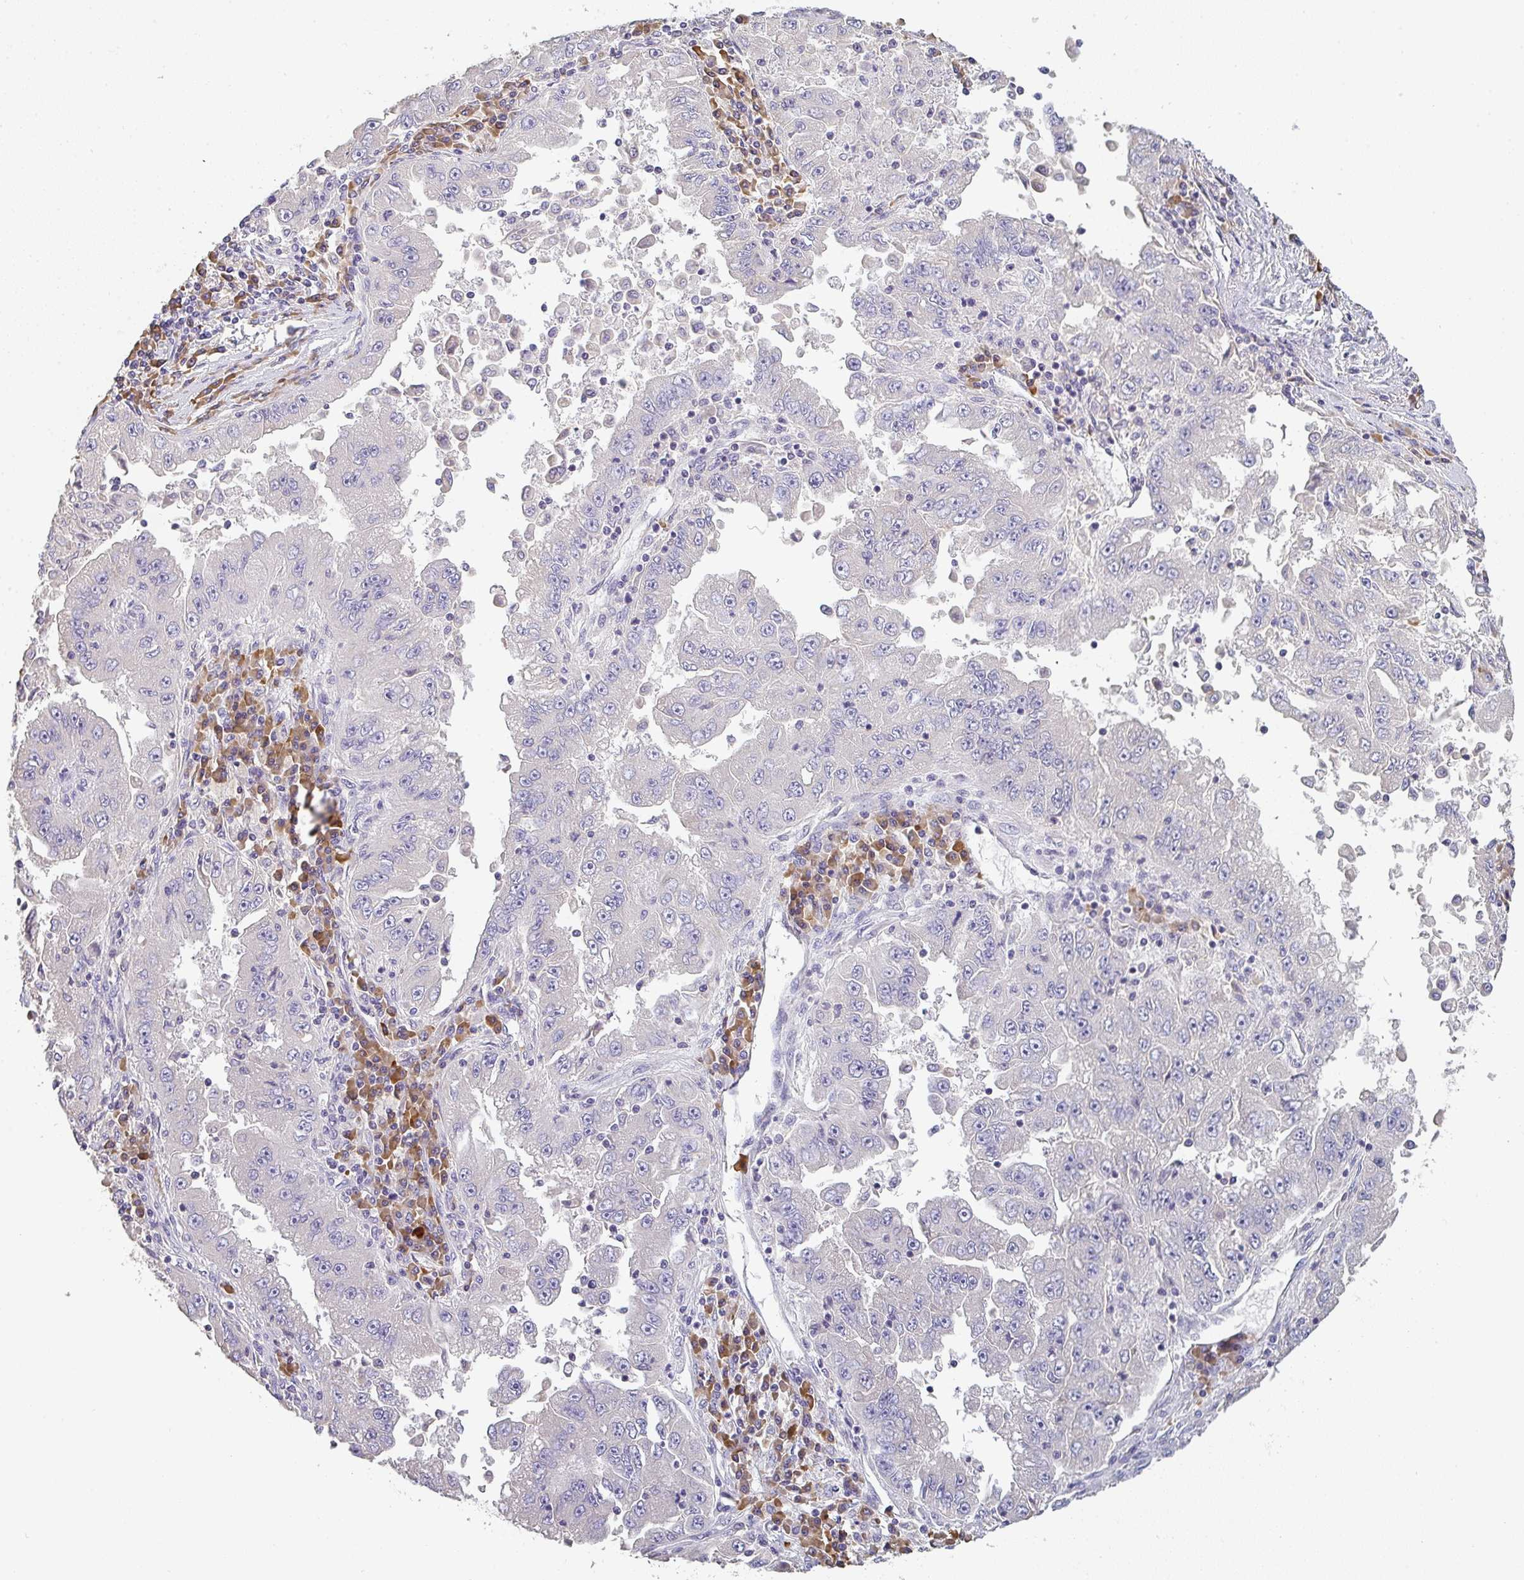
{"staining": {"intensity": "negative", "quantity": "none", "location": "none"}, "tissue": "lung cancer", "cell_type": "Tumor cells", "image_type": "cancer", "snomed": [{"axis": "morphology", "description": "Adenocarcinoma, NOS"}, {"axis": "morphology", "description": "Adenocarcinoma primary or metastatic"}, {"axis": "topography", "description": "Lung"}], "caption": "DAB immunohistochemical staining of lung cancer reveals no significant staining in tumor cells. (Stains: DAB (3,3'-diaminobenzidine) immunohistochemistry with hematoxylin counter stain, Microscopy: brightfield microscopy at high magnification).", "gene": "ZNF215", "patient": {"sex": "male", "age": 74}}